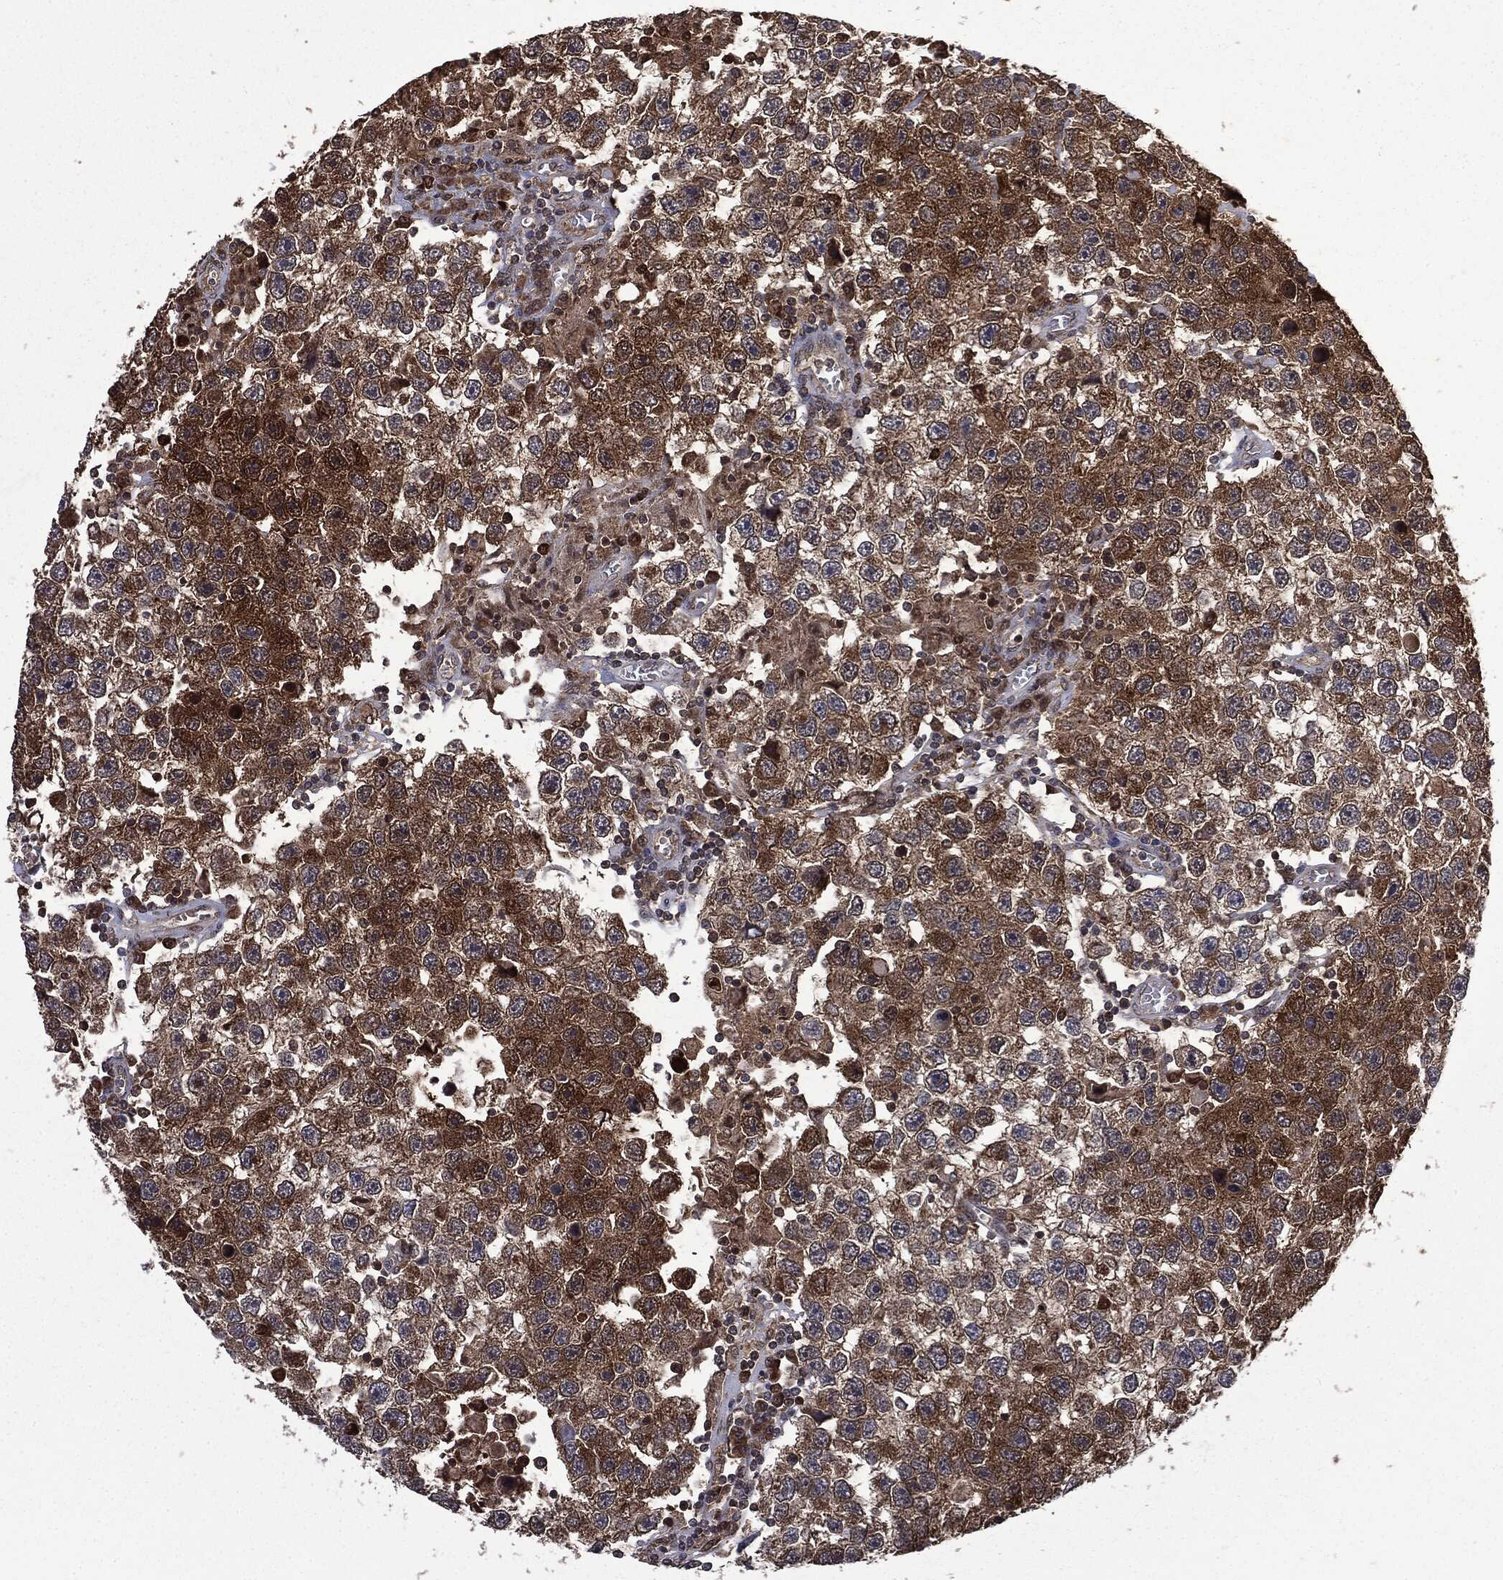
{"staining": {"intensity": "strong", "quantity": "<25%", "location": "cytoplasmic/membranous"}, "tissue": "testis cancer", "cell_type": "Tumor cells", "image_type": "cancer", "snomed": [{"axis": "morphology", "description": "Seminoma, NOS"}, {"axis": "topography", "description": "Testis"}], "caption": "Immunohistochemistry (IHC) image of seminoma (testis) stained for a protein (brown), which exhibits medium levels of strong cytoplasmic/membranous staining in approximately <25% of tumor cells.", "gene": "GPI", "patient": {"sex": "male", "age": 26}}